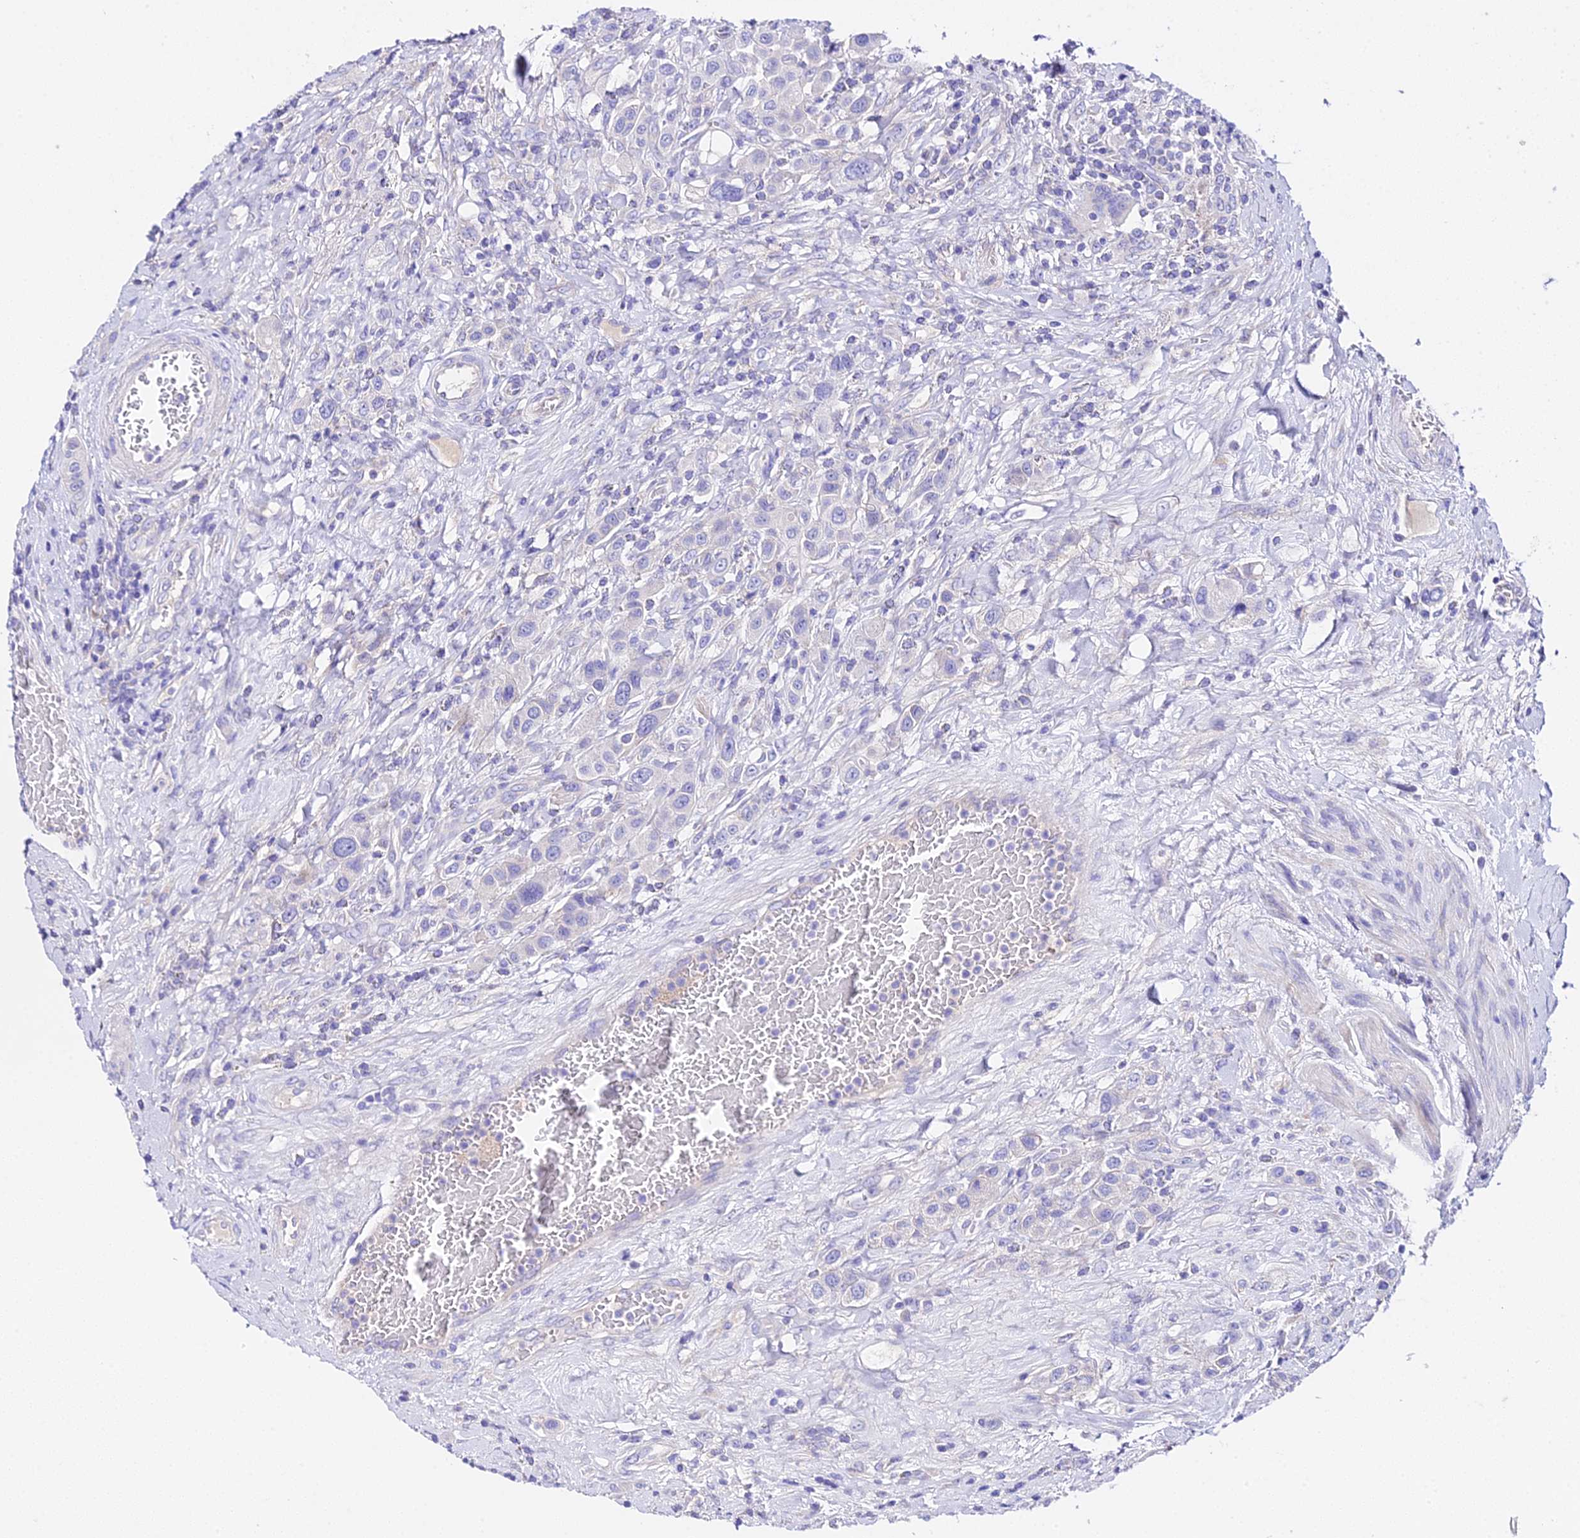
{"staining": {"intensity": "negative", "quantity": "none", "location": "none"}, "tissue": "urothelial cancer", "cell_type": "Tumor cells", "image_type": "cancer", "snomed": [{"axis": "morphology", "description": "Urothelial carcinoma, High grade"}, {"axis": "topography", "description": "Urinary bladder"}], "caption": "Tumor cells are negative for protein expression in human urothelial cancer.", "gene": "TMEM117", "patient": {"sex": "male", "age": 50}}